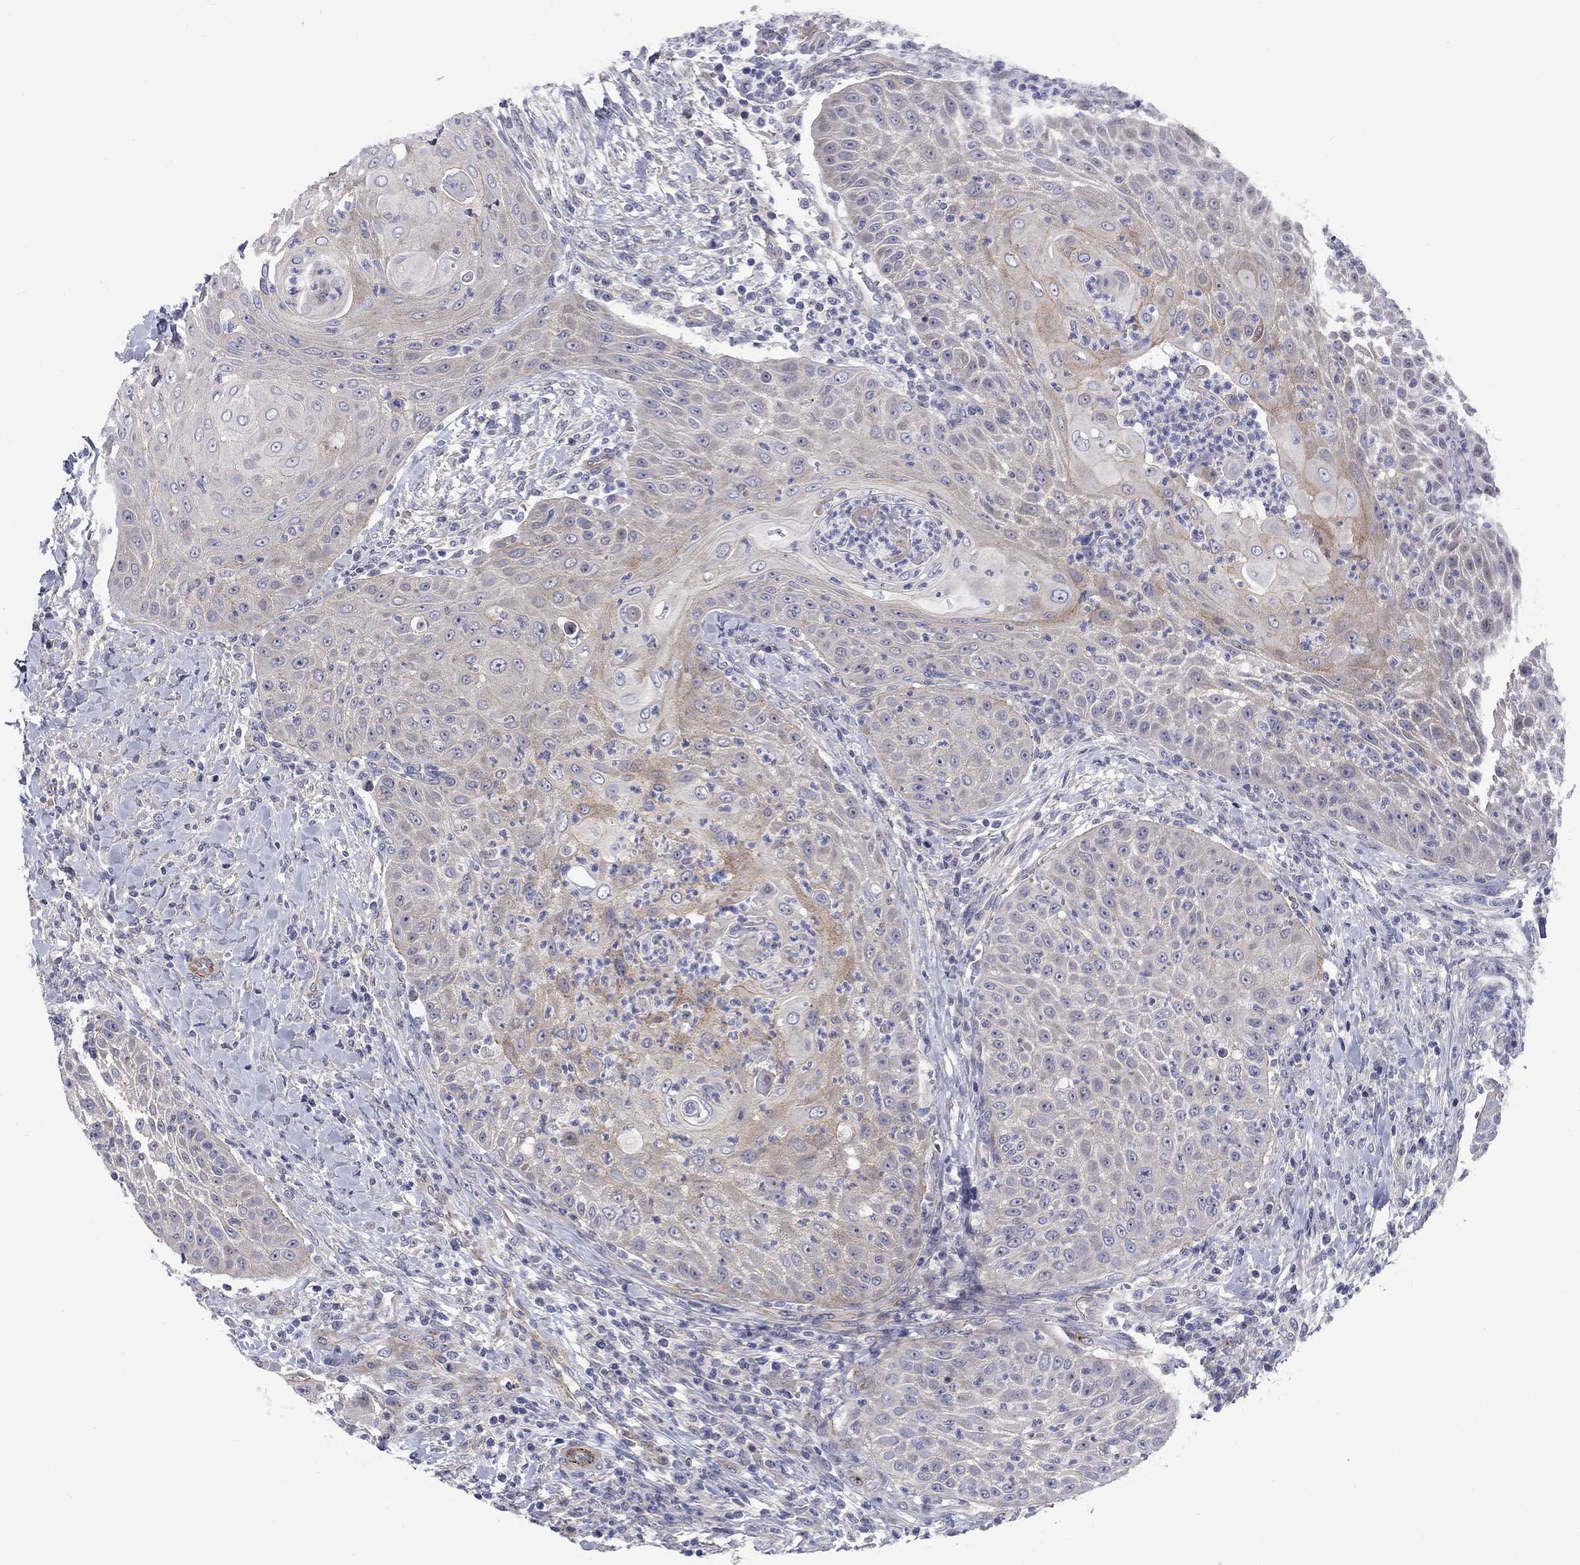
{"staining": {"intensity": "weak", "quantity": "25%-75%", "location": "cytoplasmic/membranous"}, "tissue": "head and neck cancer", "cell_type": "Tumor cells", "image_type": "cancer", "snomed": [{"axis": "morphology", "description": "Squamous cell carcinoma, NOS"}, {"axis": "topography", "description": "Head-Neck"}], "caption": "This image demonstrates immunohistochemistry (IHC) staining of head and neck squamous cell carcinoma, with low weak cytoplasmic/membranous positivity in approximately 25%-75% of tumor cells.", "gene": "SLC1A1", "patient": {"sex": "male", "age": 69}}